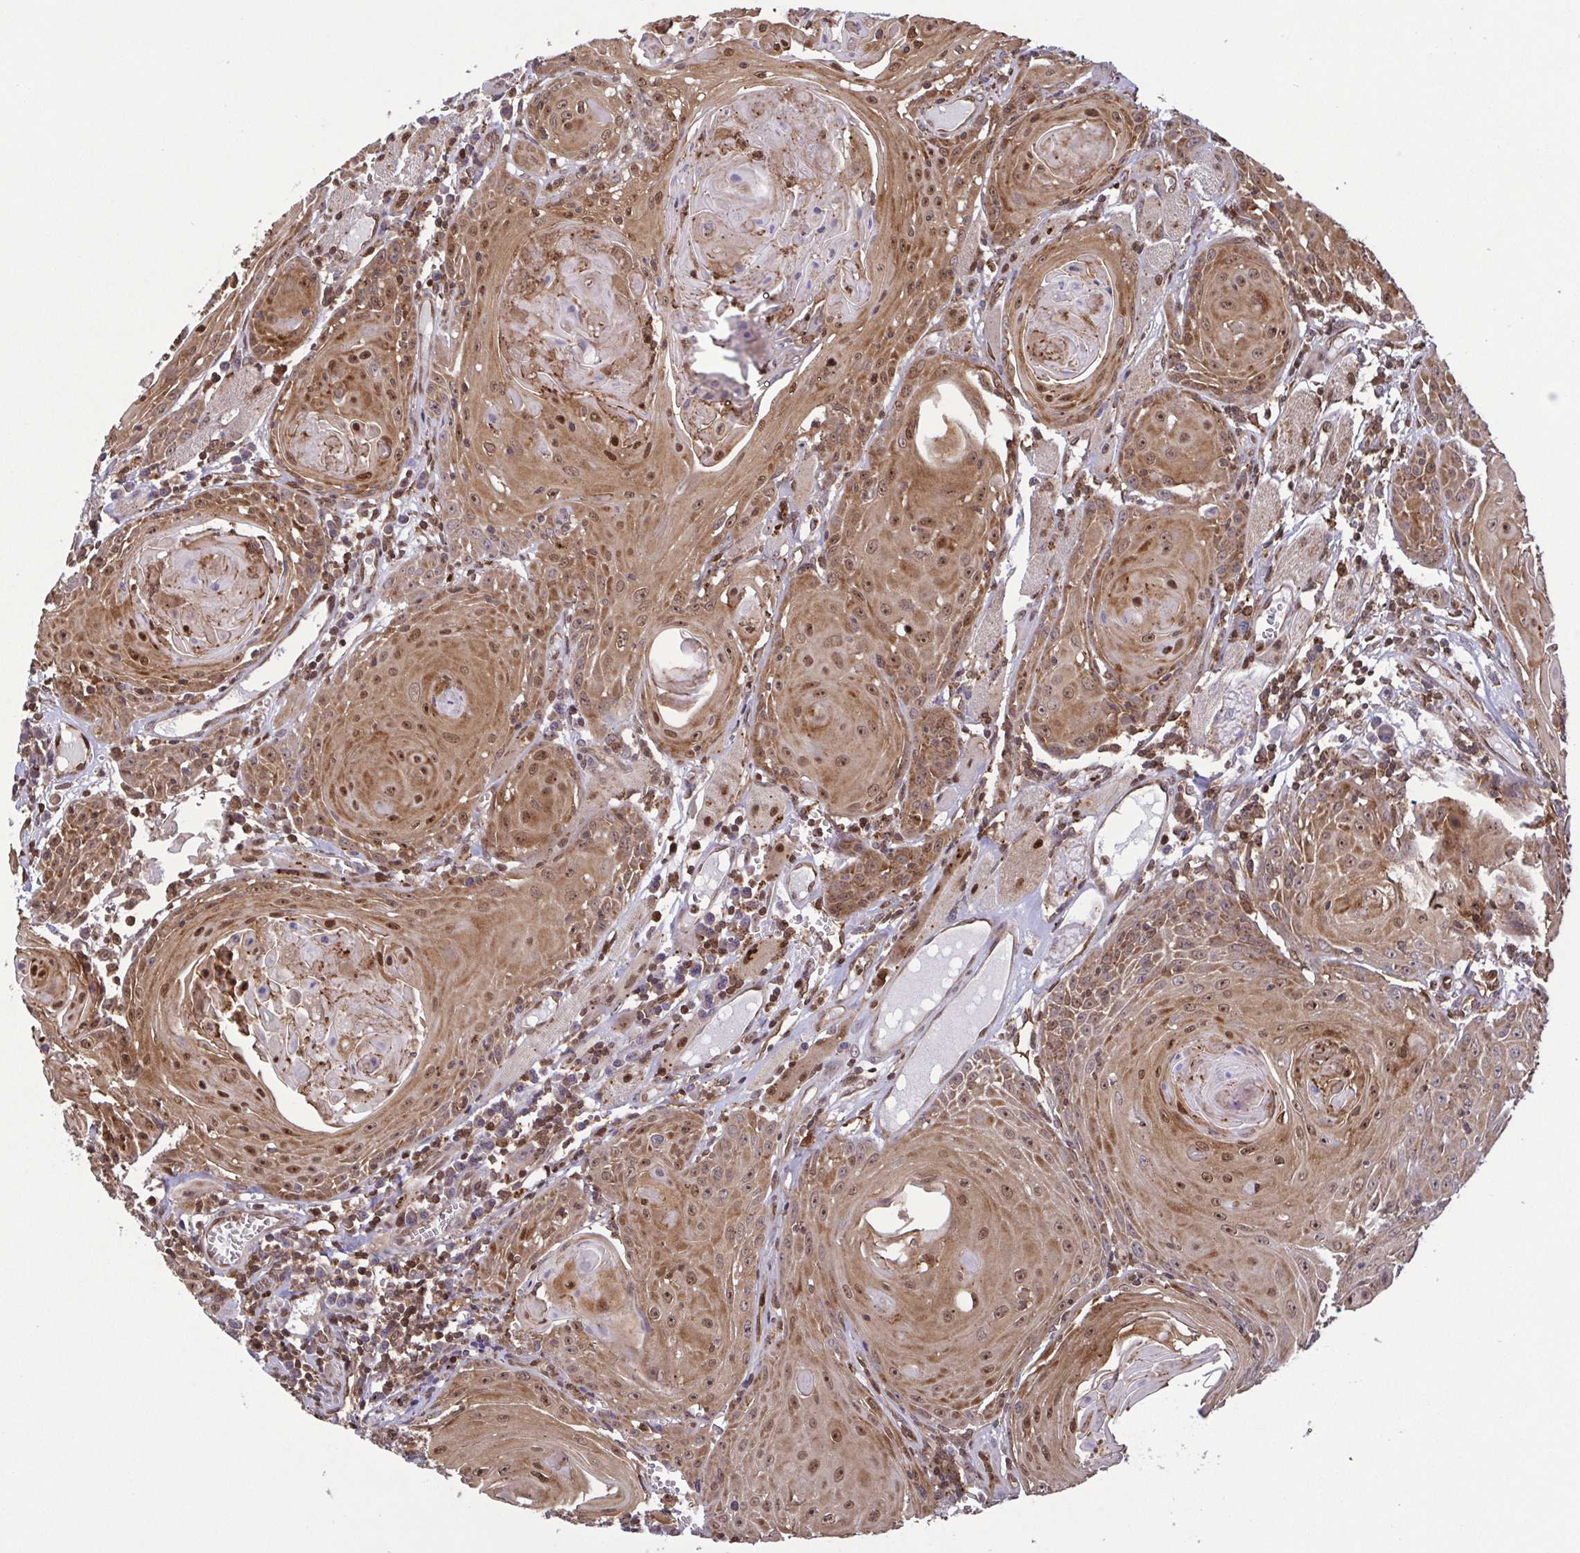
{"staining": {"intensity": "moderate", "quantity": ">75%", "location": "cytoplasmic/membranous,nuclear"}, "tissue": "head and neck cancer", "cell_type": "Tumor cells", "image_type": "cancer", "snomed": [{"axis": "morphology", "description": "Squamous cell carcinoma, NOS"}, {"axis": "topography", "description": "Head-Neck"}], "caption": "A micrograph of human squamous cell carcinoma (head and neck) stained for a protein shows moderate cytoplasmic/membranous and nuclear brown staining in tumor cells.", "gene": "CHMP1B", "patient": {"sex": "female", "age": 80}}